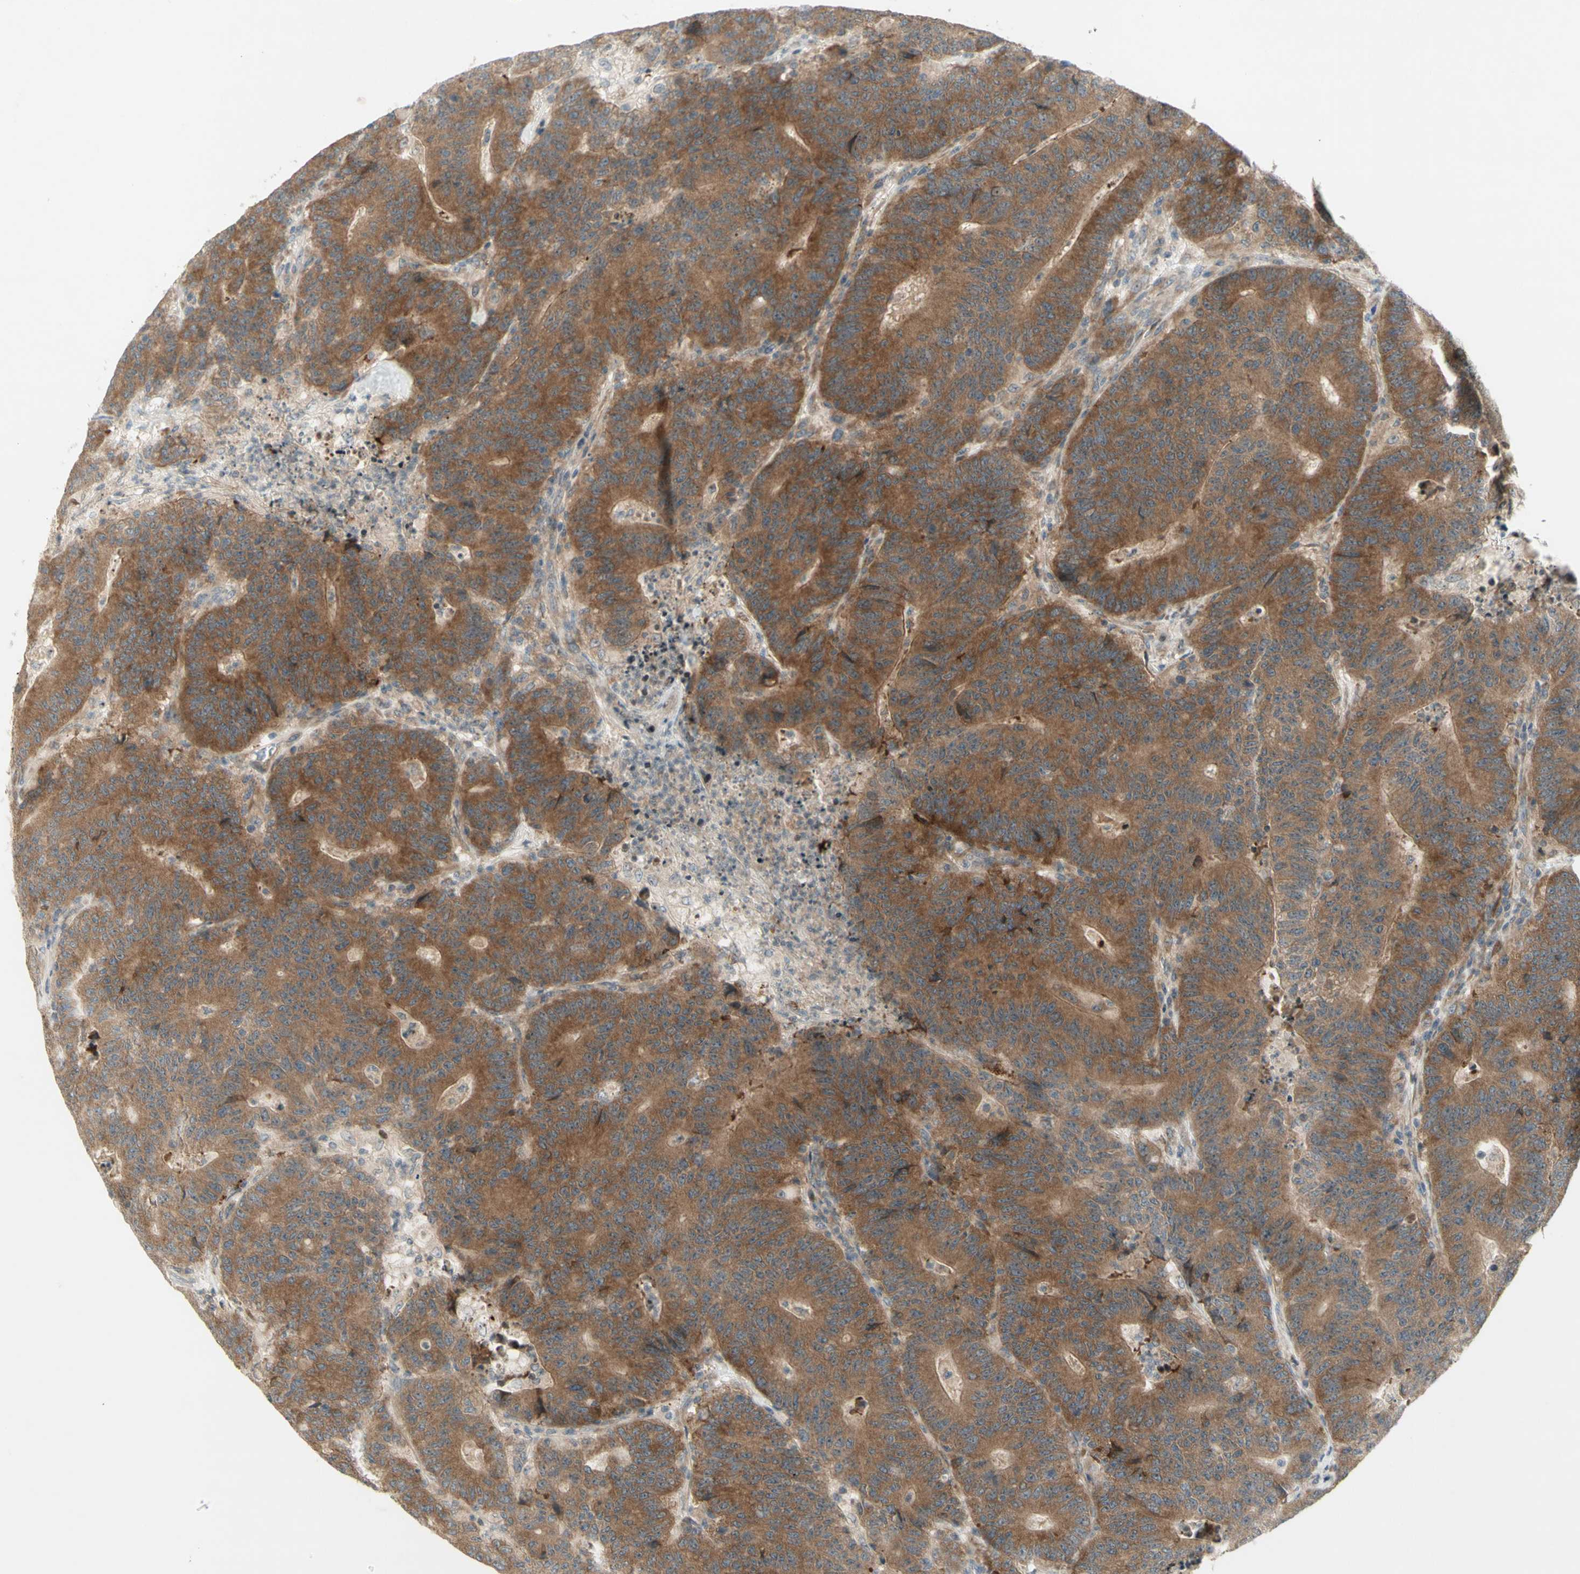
{"staining": {"intensity": "moderate", "quantity": ">75%", "location": "cytoplasmic/membranous"}, "tissue": "colorectal cancer", "cell_type": "Tumor cells", "image_type": "cancer", "snomed": [{"axis": "morphology", "description": "Normal tissue, NOS"}, {"axis": "morphology", "description": "Adenocarcinoma, NOS"}, {"axis": "topography", "description": "Colon"}], "caption": "Immunohistochemical staining of colorectal cancer shows moderate cytoplasmic/membranous protein positivity in approximately >75% of tumor cells.", "gene": "ETF1", "patient": {"sex": "female", "age": 75}}